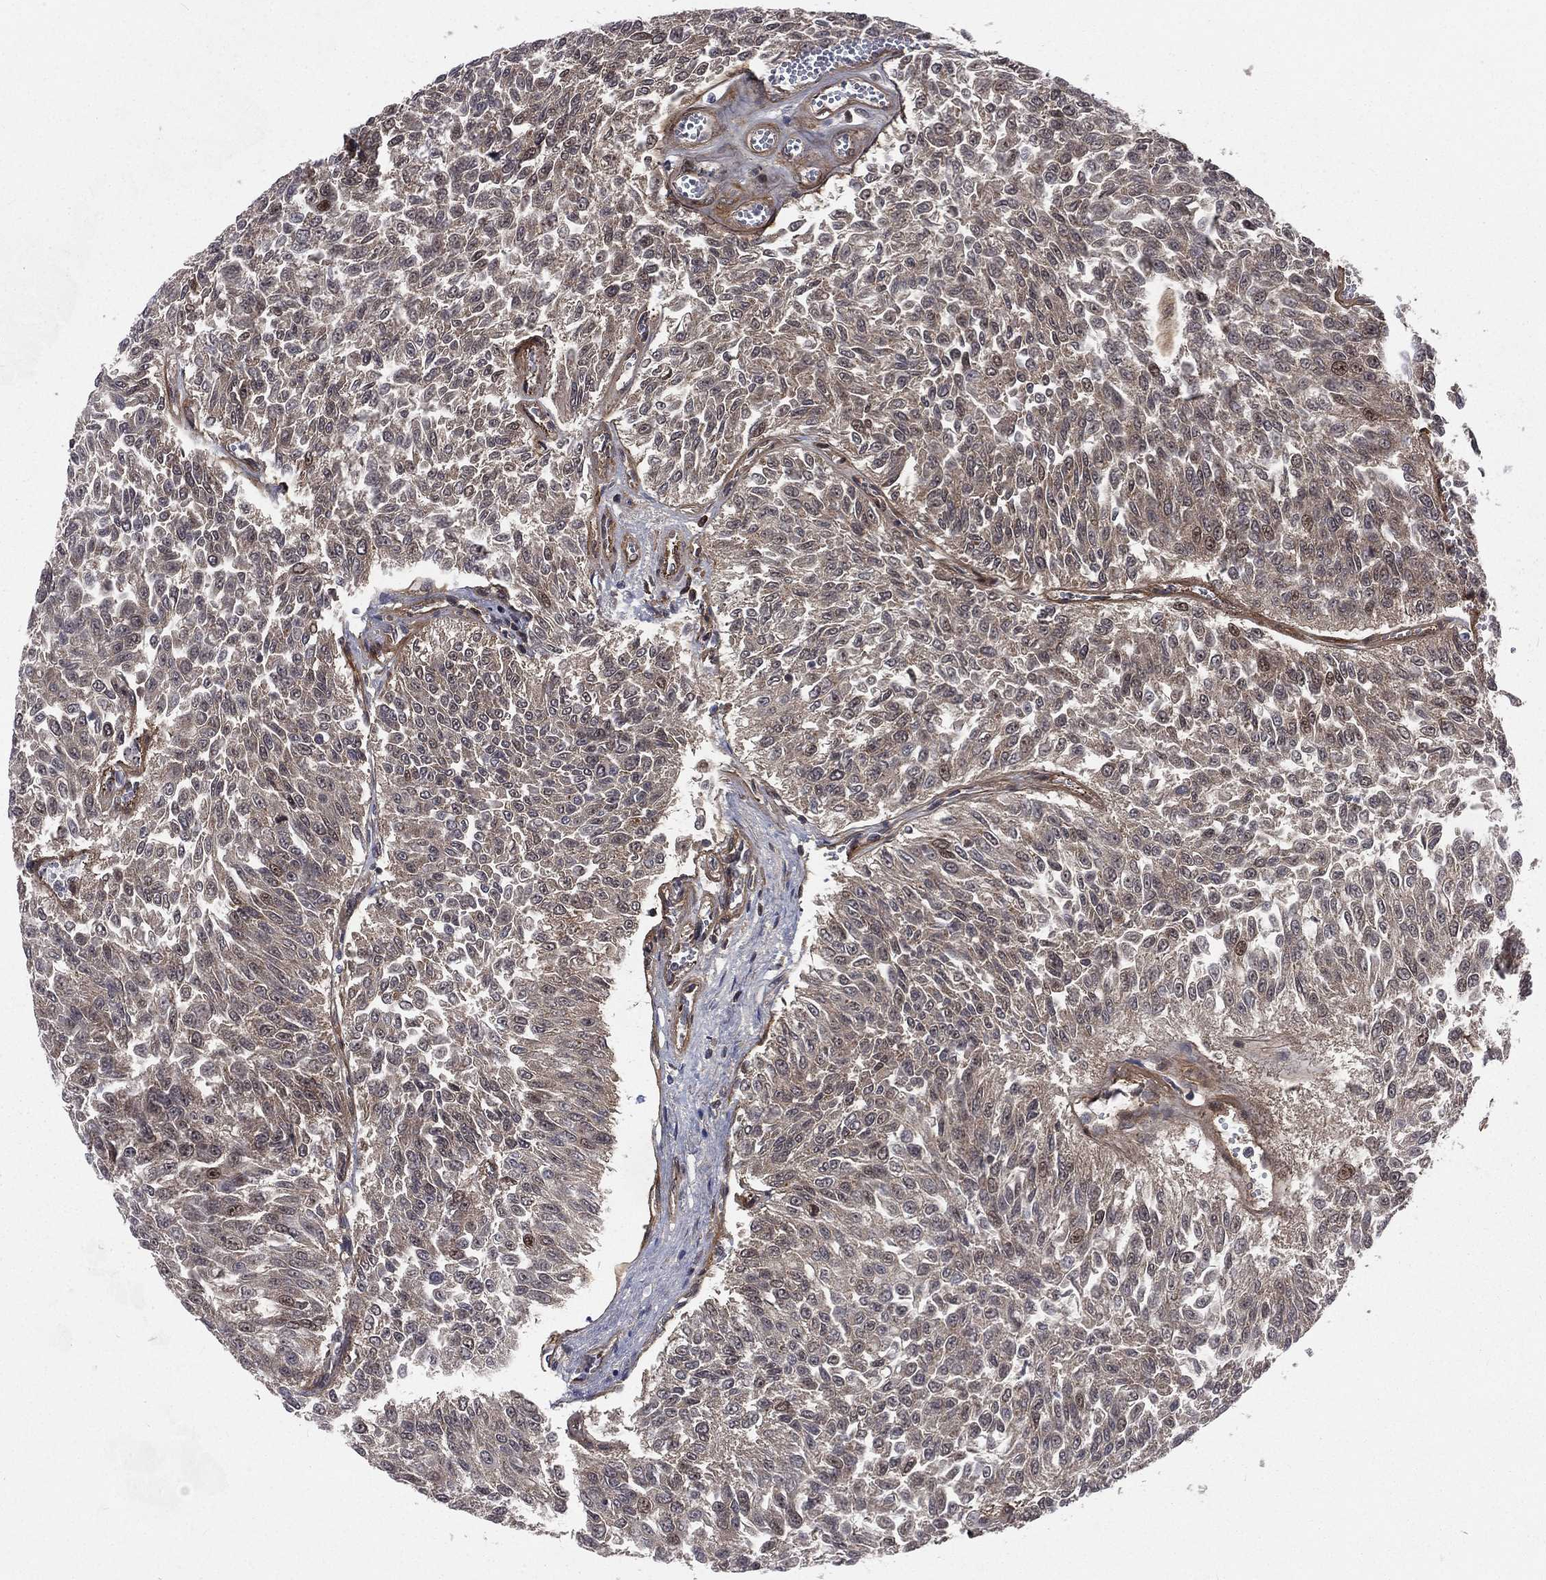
{"staining": {"intensity": "negative", "quantity": "none", "location": "none"}, "tissue": "urothelial cancer", "cell_type": "Tumor cells", "image_type": "cancer", "snomed": [{"axis": "morphology", "description": "Urothelial carcinoma, Low grade"}, {"axis": "topography", "description": "Urinary bladder"}], "caption": "IHC histopathology image of neoplastic tissue: human low-grade urothelial carcinoma stained with DAB (3,3'-diaminobenzidine) displays no significant protein positivity in tumor cells. (DAB immunohistochemistry (IHC) visualized using brightfield microscopy, high magnification).", "gene": "ARL3", "patient": {"sex": "male", "age": 78}}